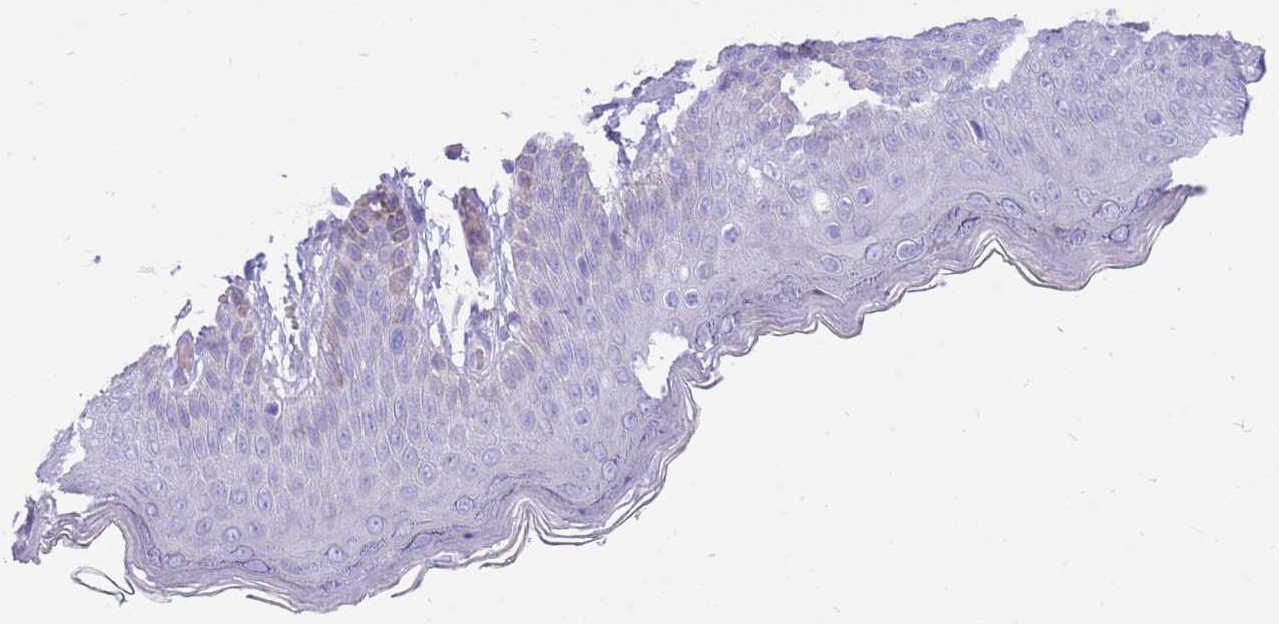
{"staining": {"intensity": "negative", "quantity": "none", "location": "none"}, "tissue": "skin", "cell_type": "Epidermal cells", "image_type": "normal", "snomed": [{"axis": "morphology", "description": "Normal tissue, NOS"}, {"axis": "topography", "description": "Anal"}], "caption": "Immunohistochemistry (IHC) image of normal skin: human skin stained with DAB displays no significant protein positivity in epidermal cells.", "gene": "ZFP62", "patient": {"sex": "female", "age": 40}}